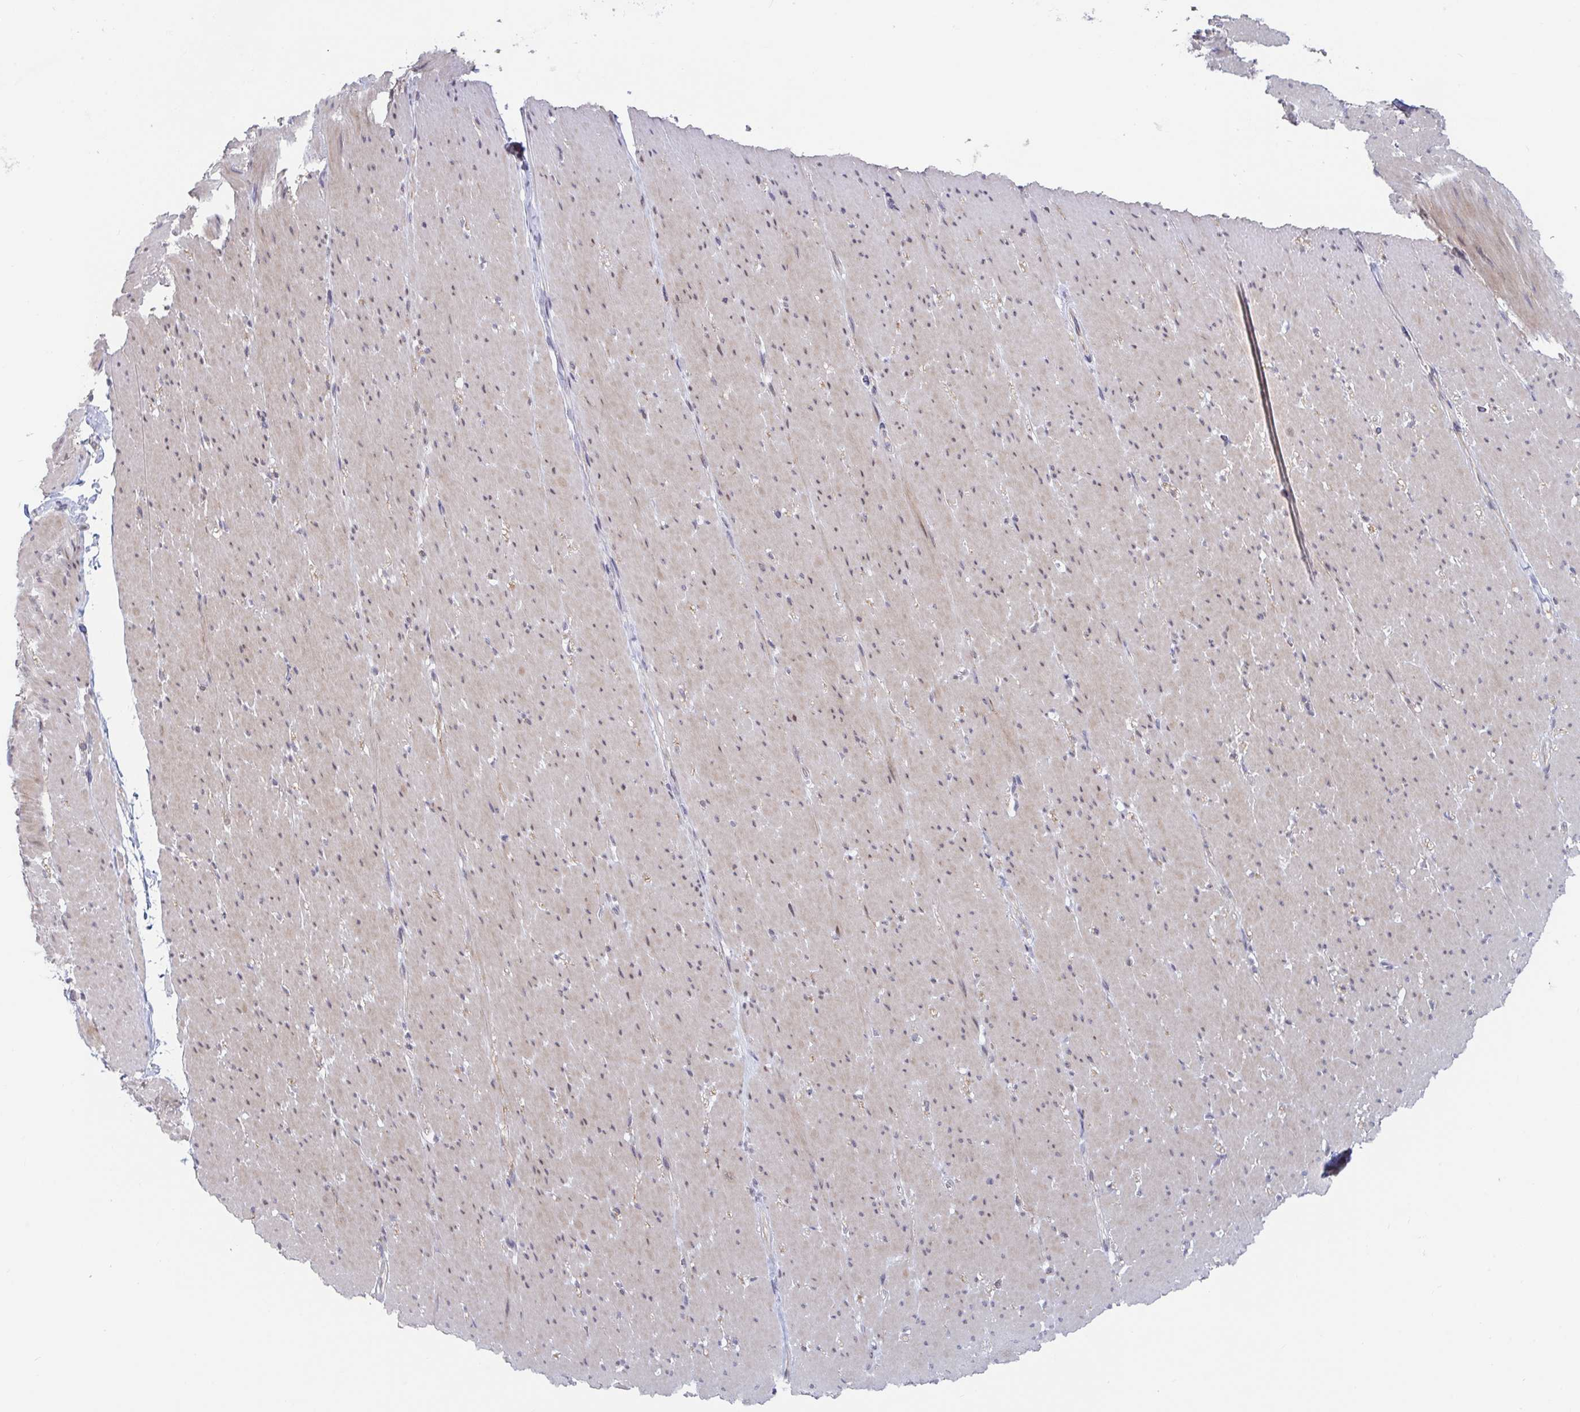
{"staining": {"intensity": "weak", "quantity": "<25%", "location": "cytoplasmic/membranous"}, "tissue": "smooth muscle", "cell_type": "Smooth muscle cells", "image_type": "normal", "snomed": [{"axis": "morphology", "description": "Normal tissue, NOS"}, {"axis": "topography", "description": "Smooth muscle"}, {"axis": "topography", "description": "Rectum"}], "caption": "IHC photomicrograph of unremarkable smooth muscle: human smooth muscle stained with DAB (3,3'-diaminobenzidine) displays no significant protein expression in smooth muscle cells.", "gene": "FAM156A", "patient": {"sex": "male", "age": 53}}